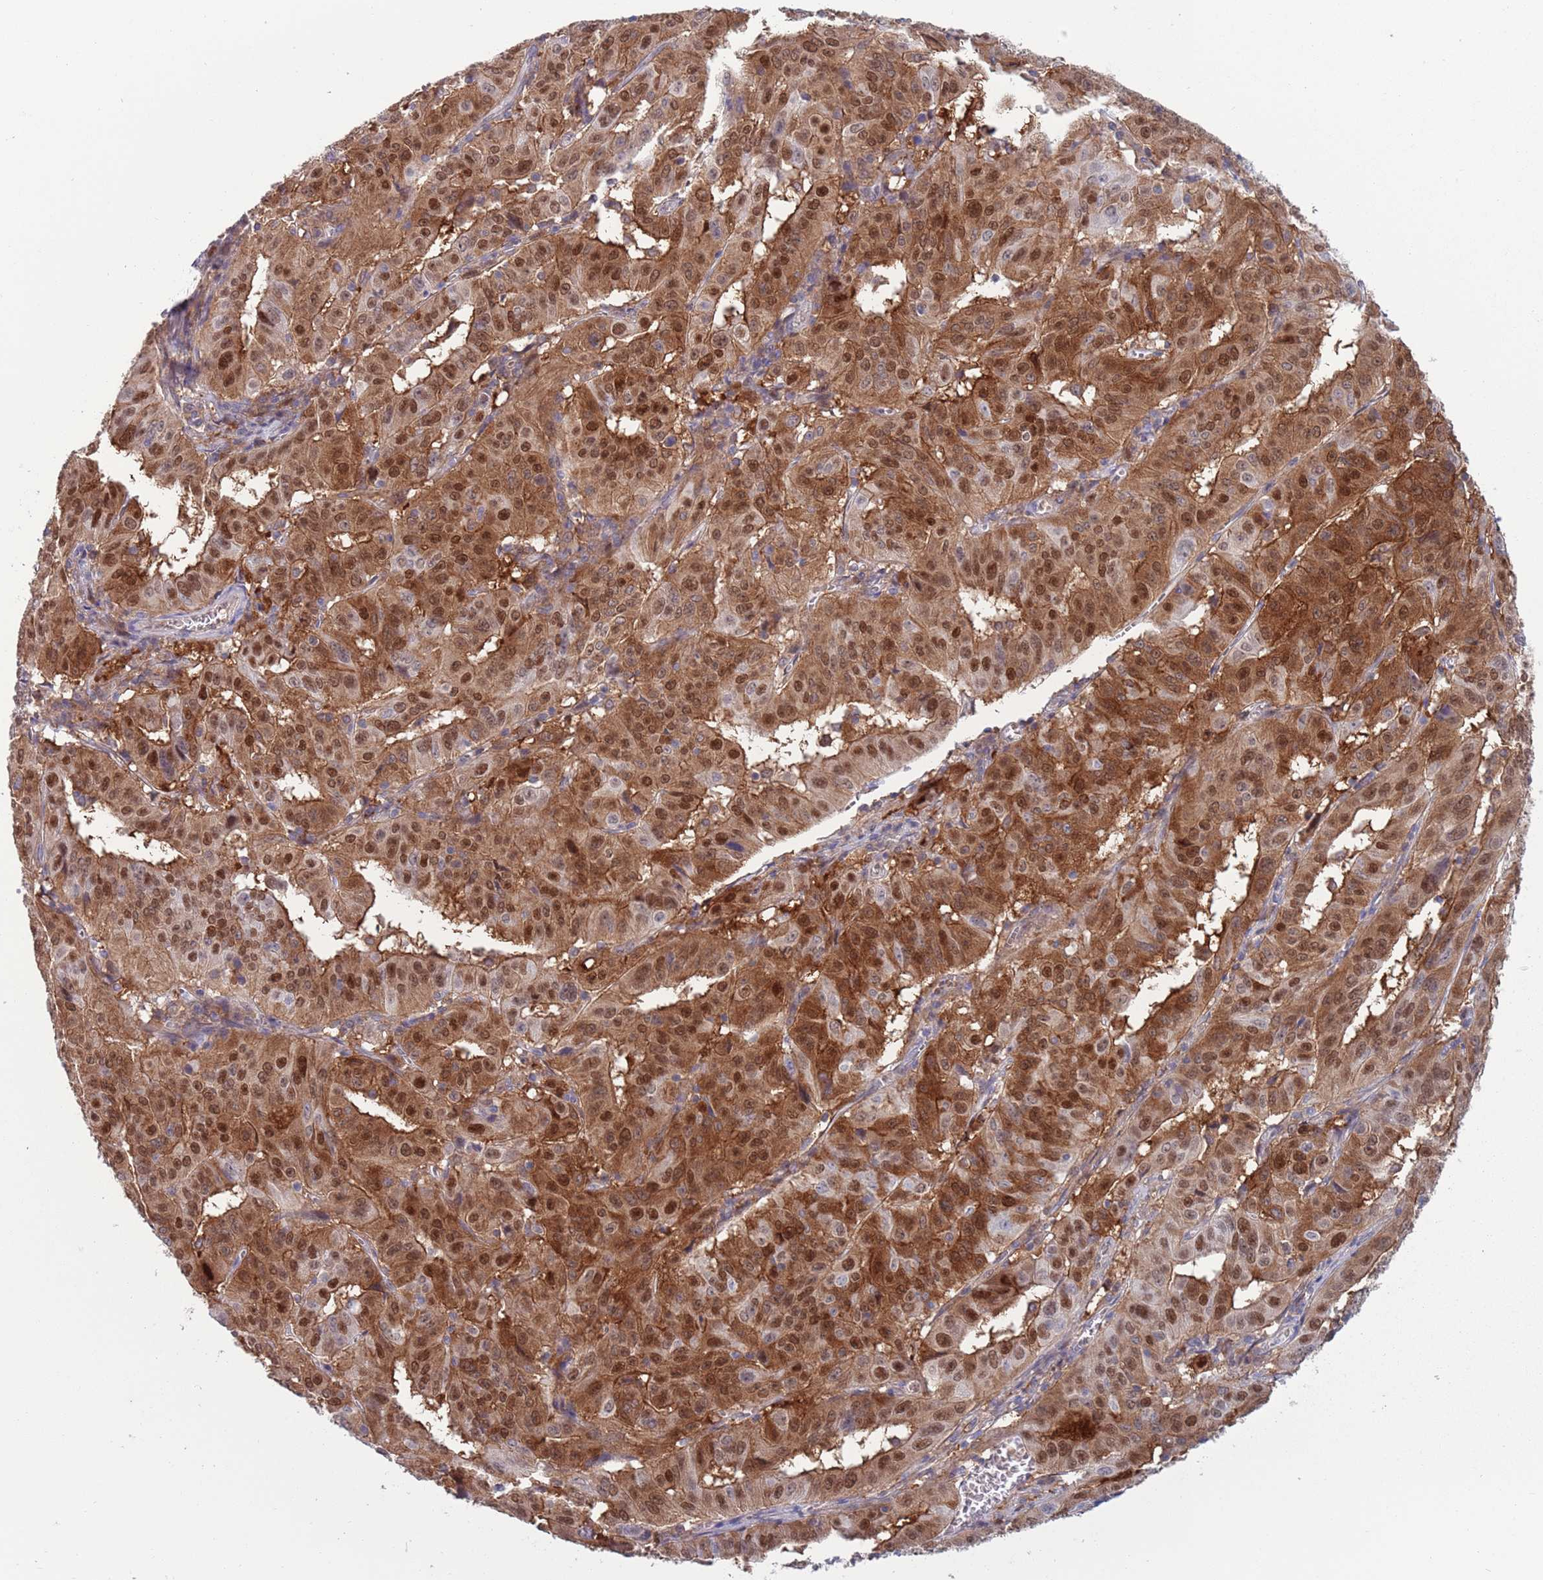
{"staining": {"intensity": "strong", "quantity": ">75%", "location": "cytoplasmic/membranous,nuclear"}, "tissue": "pancreatic cancer", "cell_type": "Tumor cells", "image_type": "cancer", "snomed": [{"axis": "morphology", "description": "Adenocarcinoma, NOS"}, {"axis": "topography", "description": "Pancreas"}], "caption": "Immunohistochemical staining of human pancreatic cancer (adenocarcinoma) demonstrates high levels of strong cytoplasmic/membranous and nuclear protein positivity in about >75% of tumor cells.", "gene": "CLNS1A", "patient": {"sex": "male", "age": 63}}